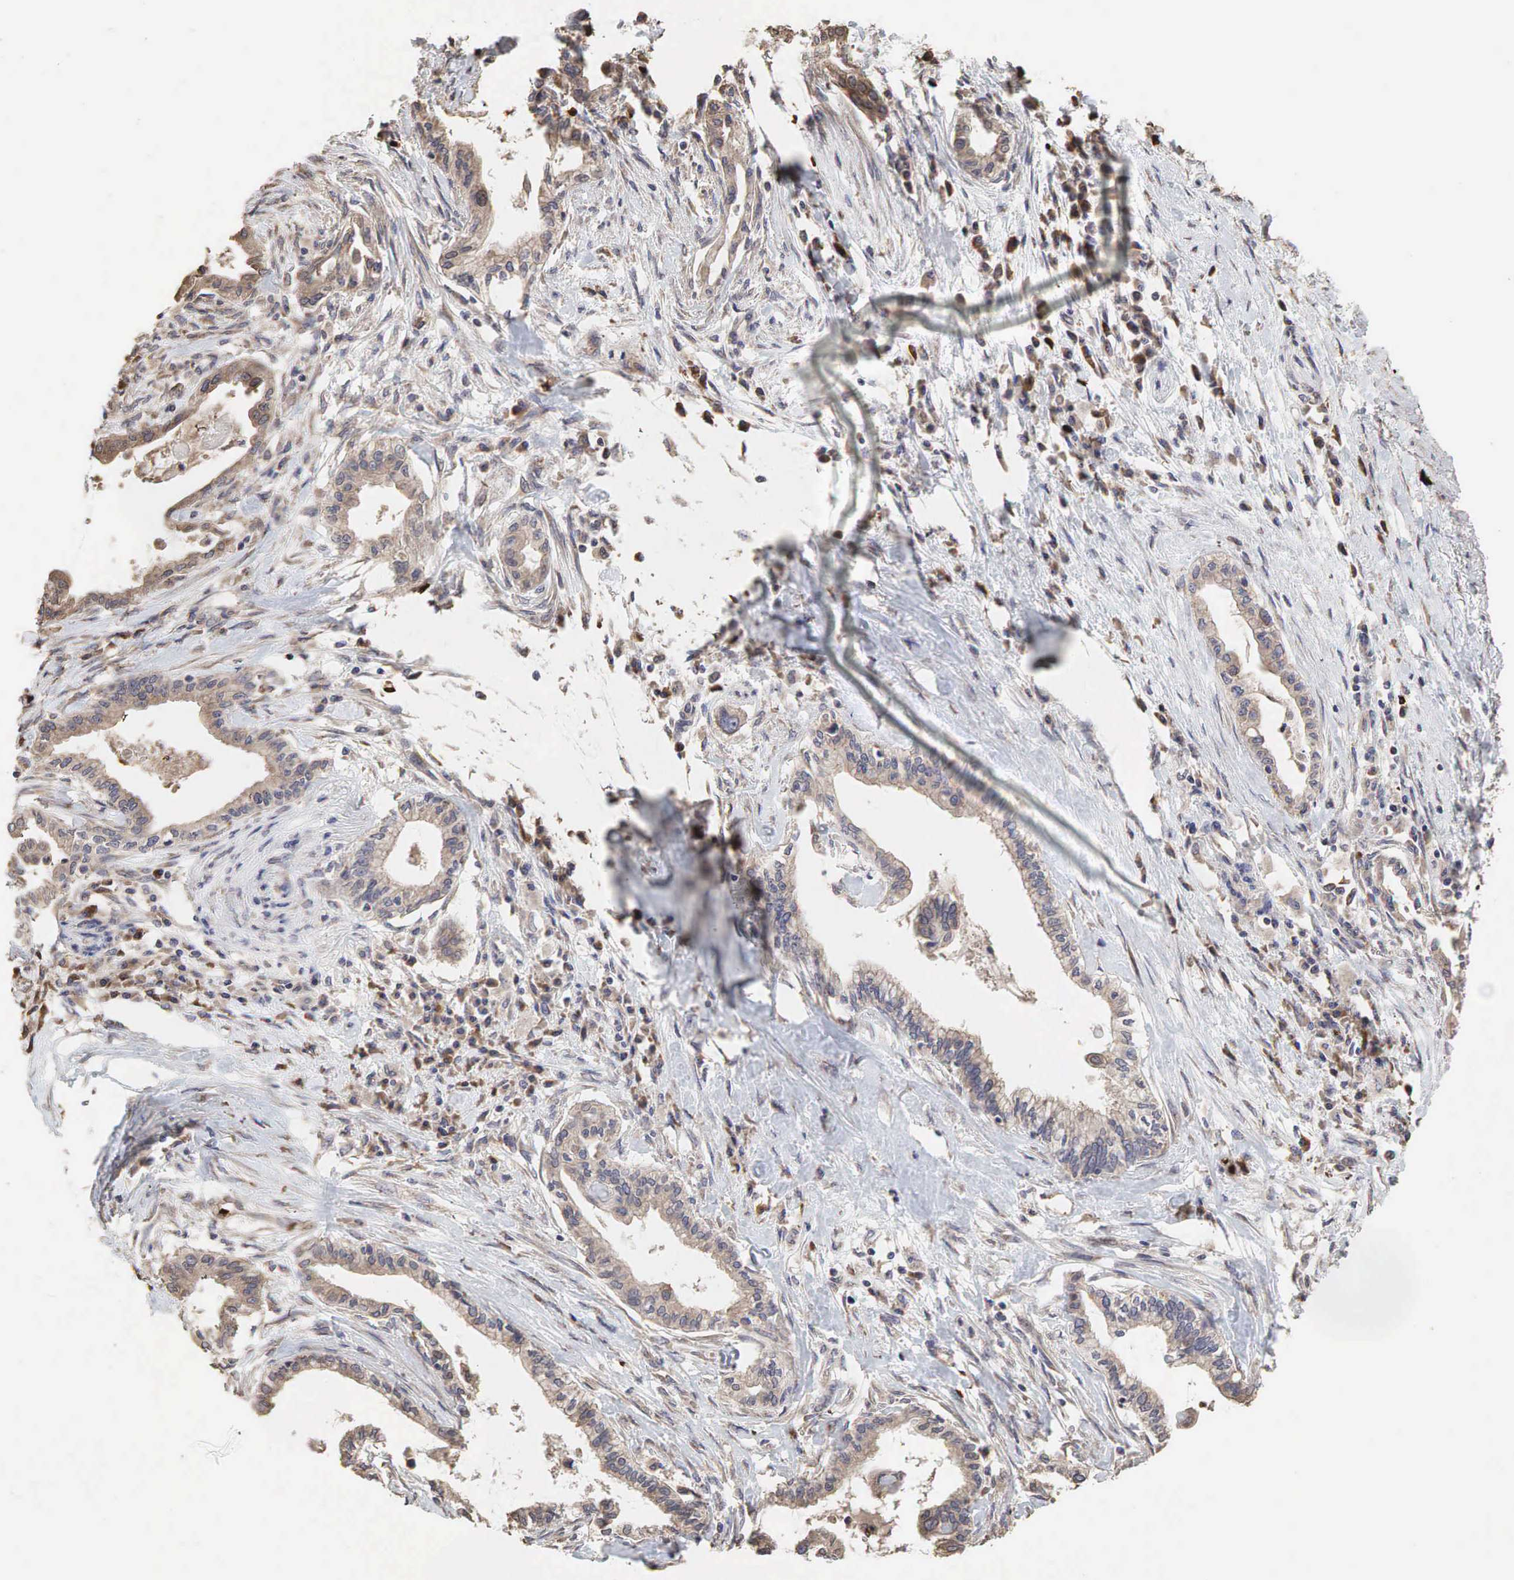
{"staining": {"intensity": "weak", "quantity": ">75%", "location": "cytoplasmic/membranous"}, "tissue": "pancreatic cancer", "cell_type": "Tumor cells", "image_type": "cancer", "snomed": [{"axis": "morphology", "description": "Adenocarcinoma, NOS"}, {"axis": "topography", "description": "Pancreas"}], "caption": "Pancreatic cancer stained for a protein shows weak cytoplasmic/membranous positivity in tumor cells. The protein is shown in brown color, while the nuclei are stained blue.", "gene": "PABPC5", "patient": {"sex": "female", "age": 64}}